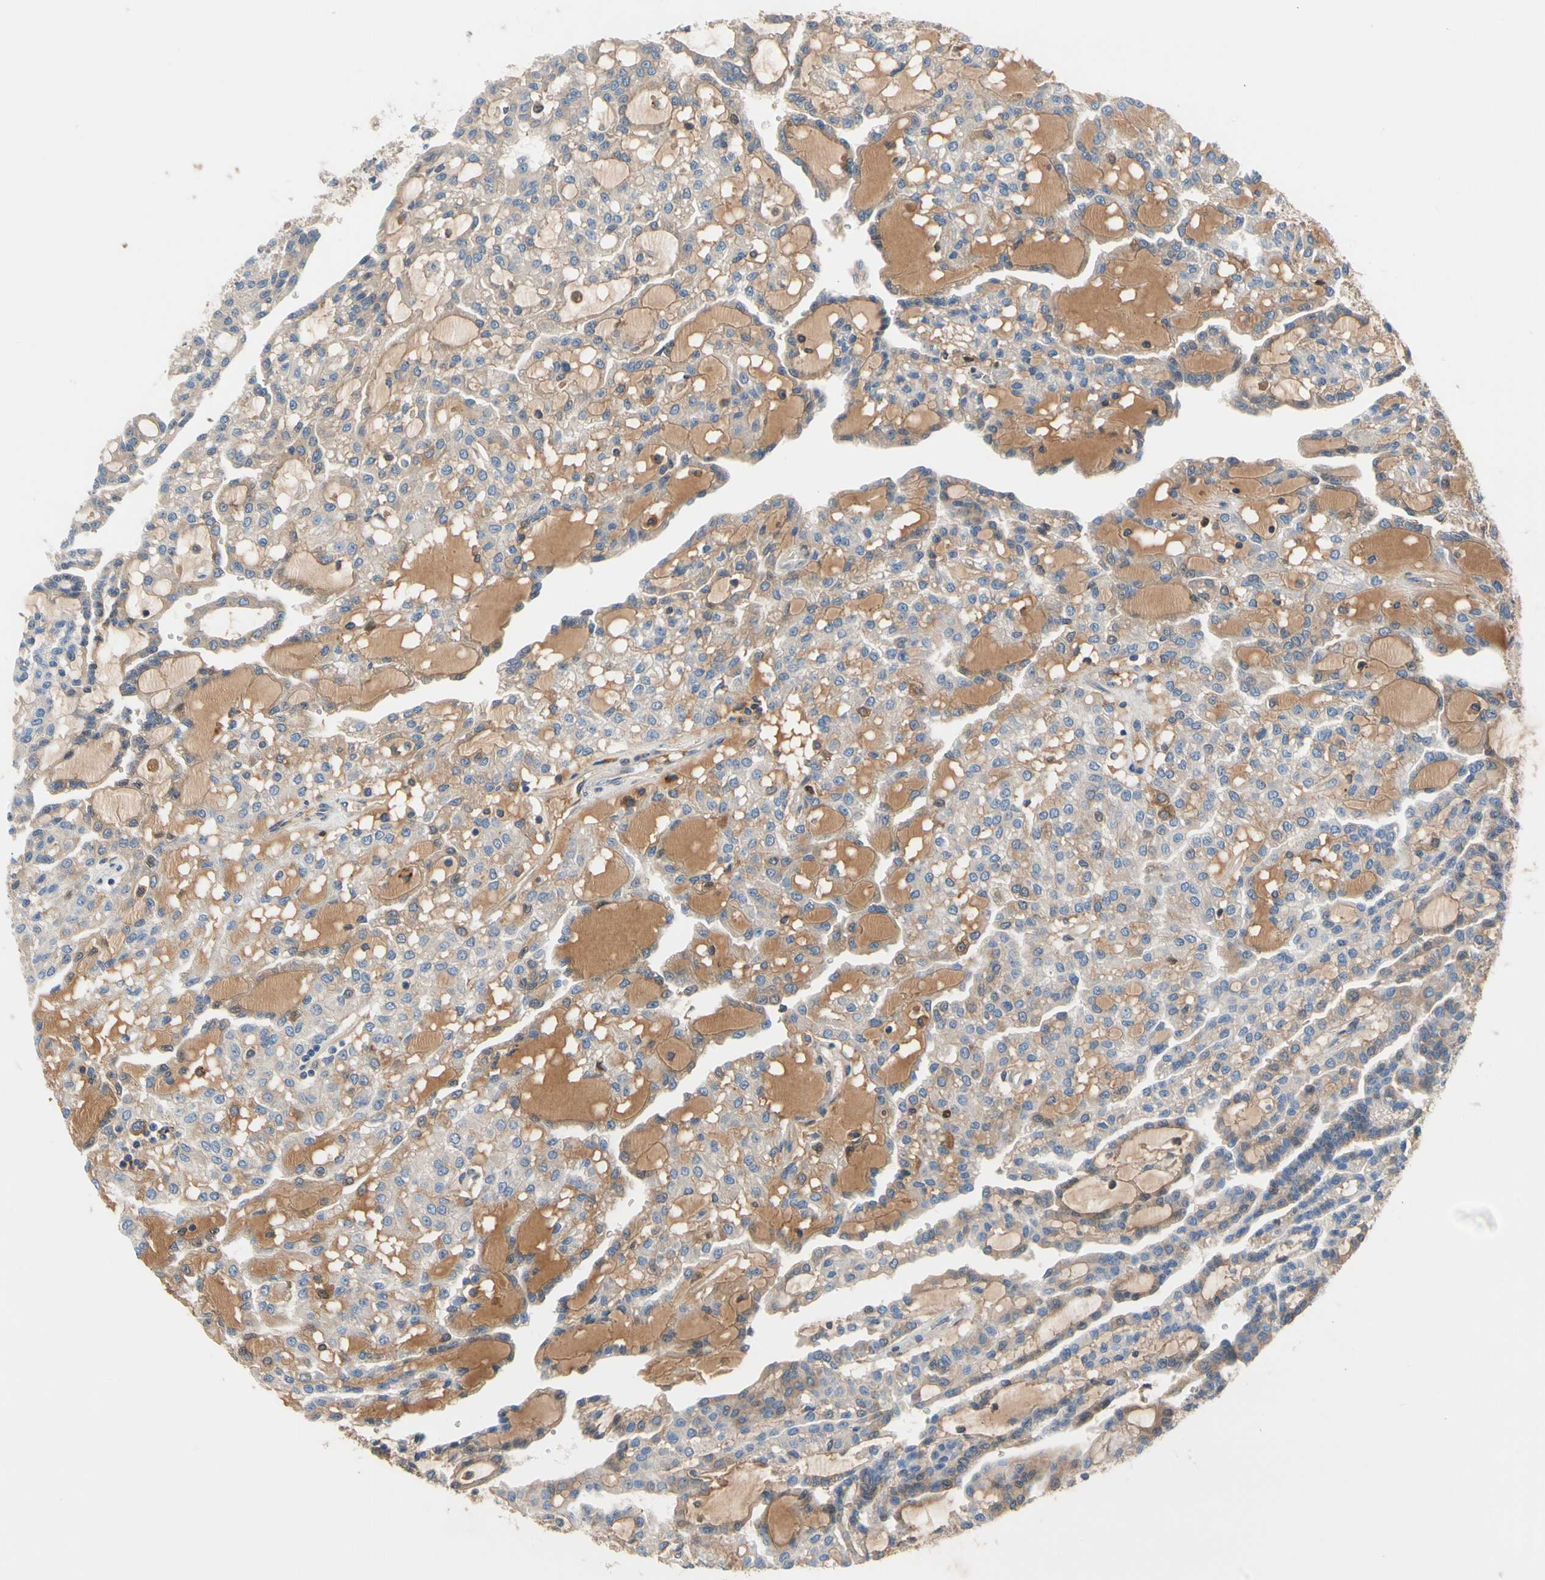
{"staining": {"intensity": "weak", "quantity": "25%-75%", "location": "cytoplasmic/membranous"}, "tissue": "renal cancer", "cell_type": "Tumor cells", "image_type": "cancer", "snomed": [{"axis": "morphology", "description": "Adenocarcinoma, NOS"}, {"axis": "topography", "description": "Kidney"}], "caption": "This is a photomicrograph of IHC staining of renal adenocarcinoma, which shows weak expression in the cytoplasmic/membranous of tumor cells.", "gene": "ENTREP3", "patient": {"sex": "male", "age": 63}}